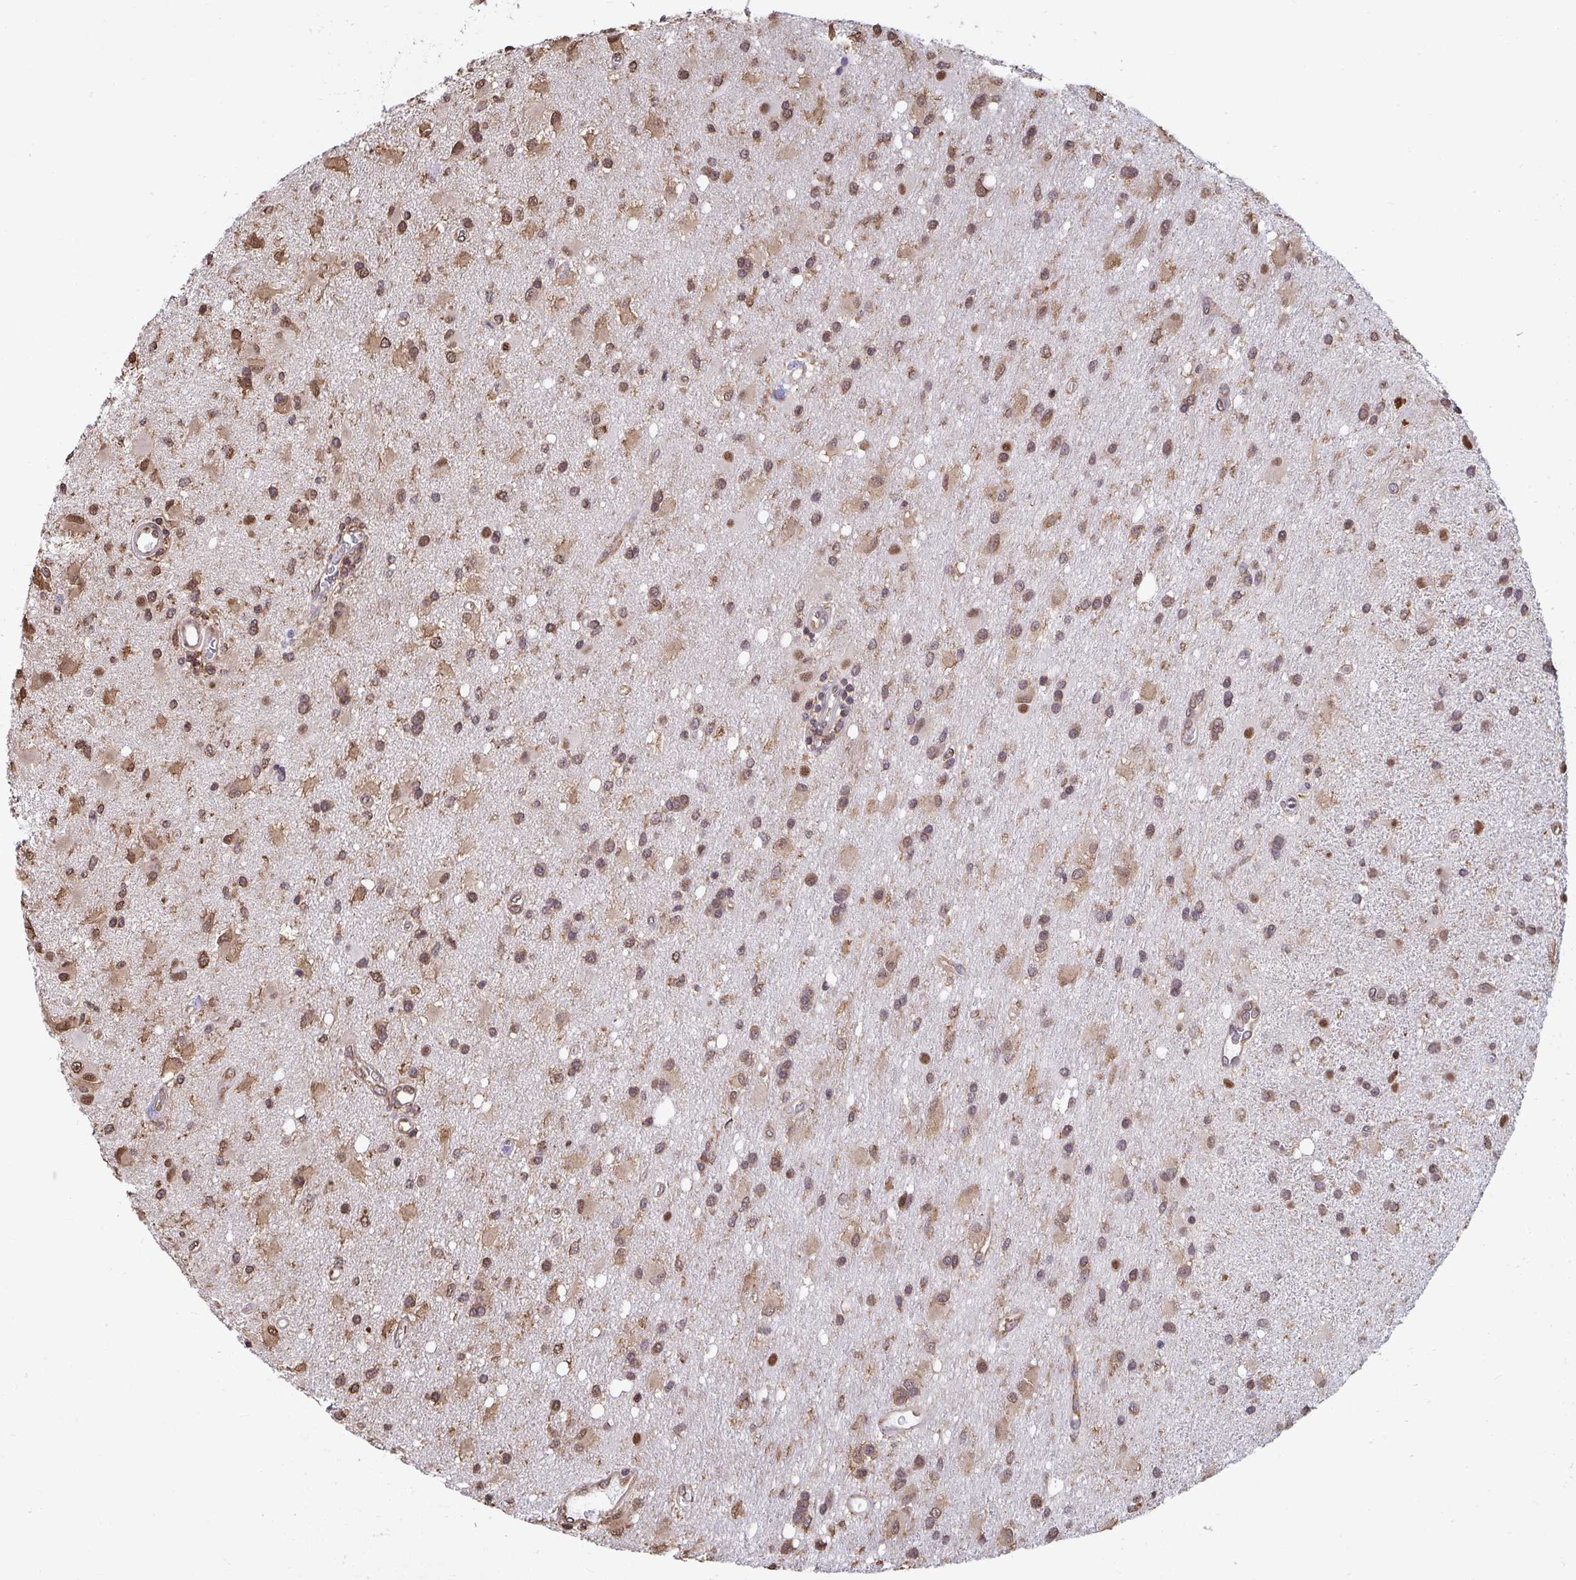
{"staining": {"intensity": "moderate", "quantity": ">75%", "location": "cytoplasmic/membranous"}, "tissue": "glioma", "cell_type": "Tumor cells", "image_type": "cancer", "snomed": [{"axis": "morphology", "description": "Glioma, malignant, High grade"}, {"axis": "topography", "description": "Brain"}], "caption": "IHC image of human malignant glioma (high-grade) stained for a protein (brown), which shows medium levels of moderate cytoplasmic/membranous positivity in approximately >75% of tumor cells.", "gene": "SYNCRIP", "patient": {"sex": "male", "age": 67}}